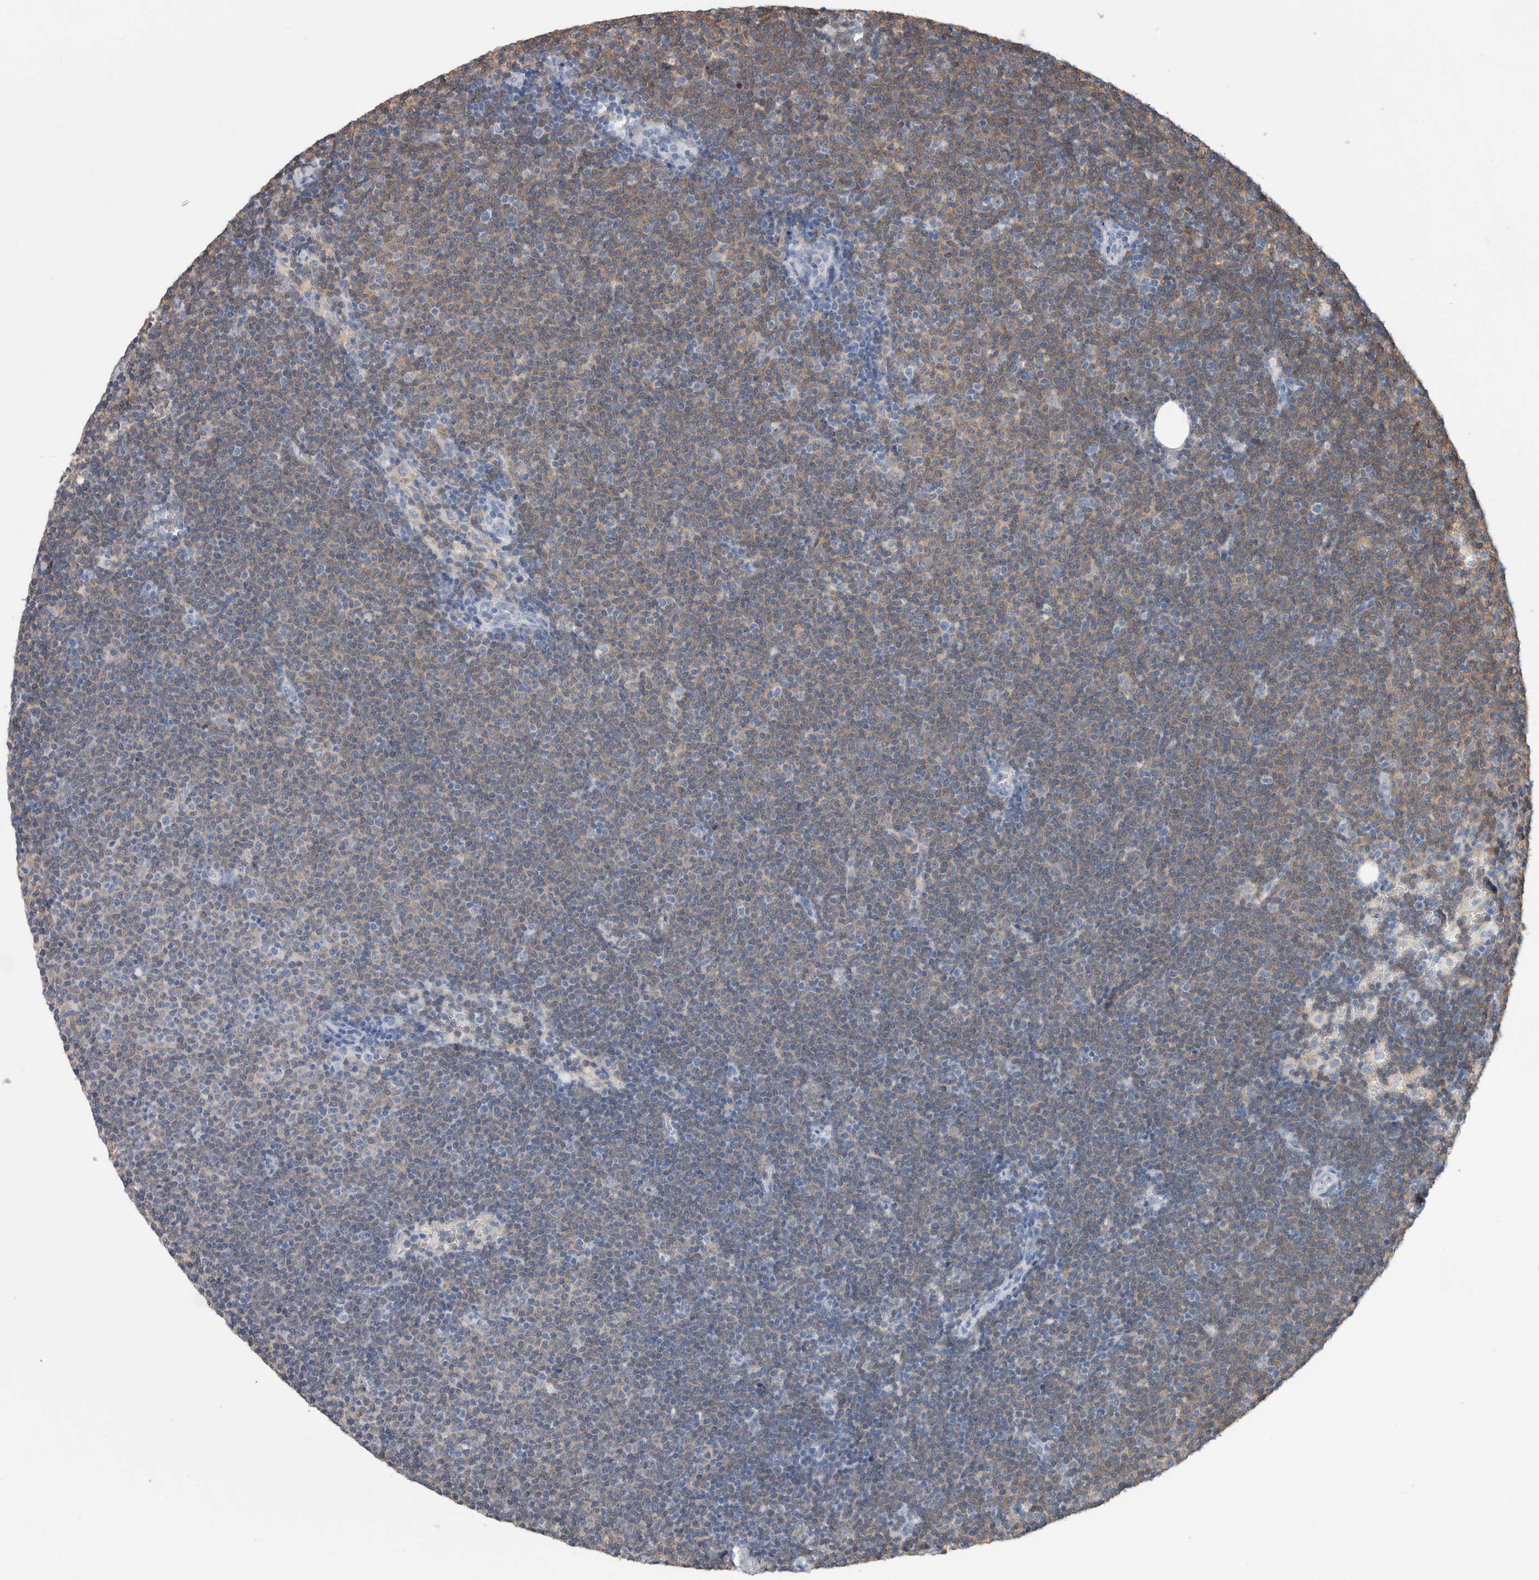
{"staining": {"intensity": "weak", "quantity": "25%-75%", "location": "cytoplasmic/membranous"}, "tissue": "lymphoma", "cell_type": "Tumor cells", "image_type": "cancer", "snomed": [{"axis": "morphology", "description": "Malignant lymphoma, non-Hodgkin's type, Low grade"}, {"axis": "topography", "description": "Lymph node"}], "caption": "Immunohistochemistry (IHC) photomicrograph of low-grade malignant lymphoma, non-Hodgkin's type stained for a protein (brown), which demonstrates low levels of weak cytoplasmic/membranous expression in about 25%-75% of tumor cells.", "gene": "SCRN1", "patient": {"sex": "female", "age": 53}}